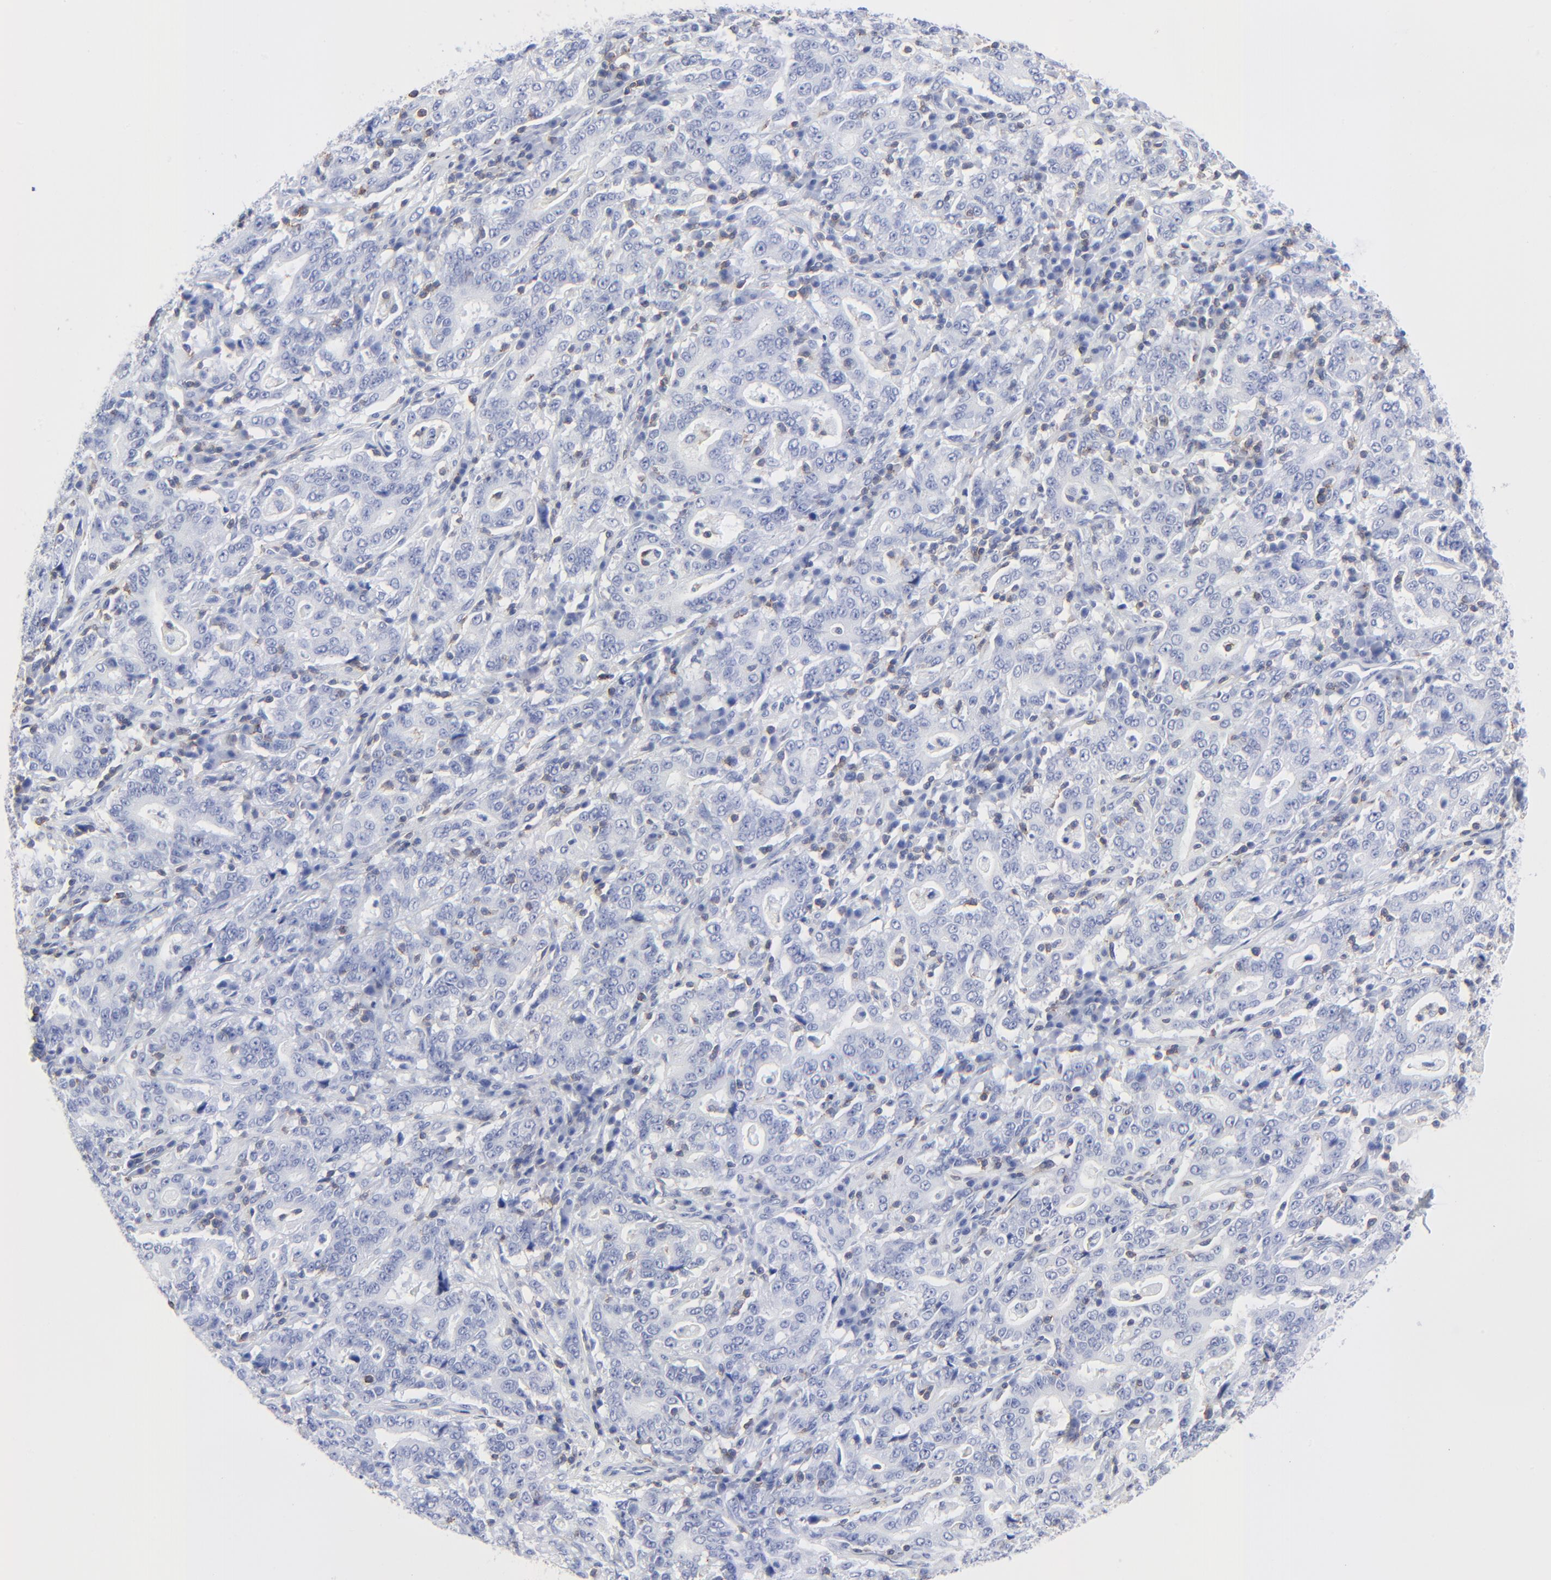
{"staining": {"intensity": "negative", "quantity": "none", "location": "none"}, "tissue": "stomach cancer", "cell_type": "Tumor cells", "image_type": "cancer", "snomed": [{"axis": "morphology", "description": "Normal tissue, NOS"}, {"axis": "morphology", "description": "Adenocarcinoma, NOS"}, {"axis": "topography", "description": "Stomach, upper"}, {"axis": "topography", "description": "Stomach"}], "caption": "Tumor cells are negative for brown protein staining in stomach adenocarcinoma.", "gene": "LCK", "patient": {"sex": "male", "age": 59}}